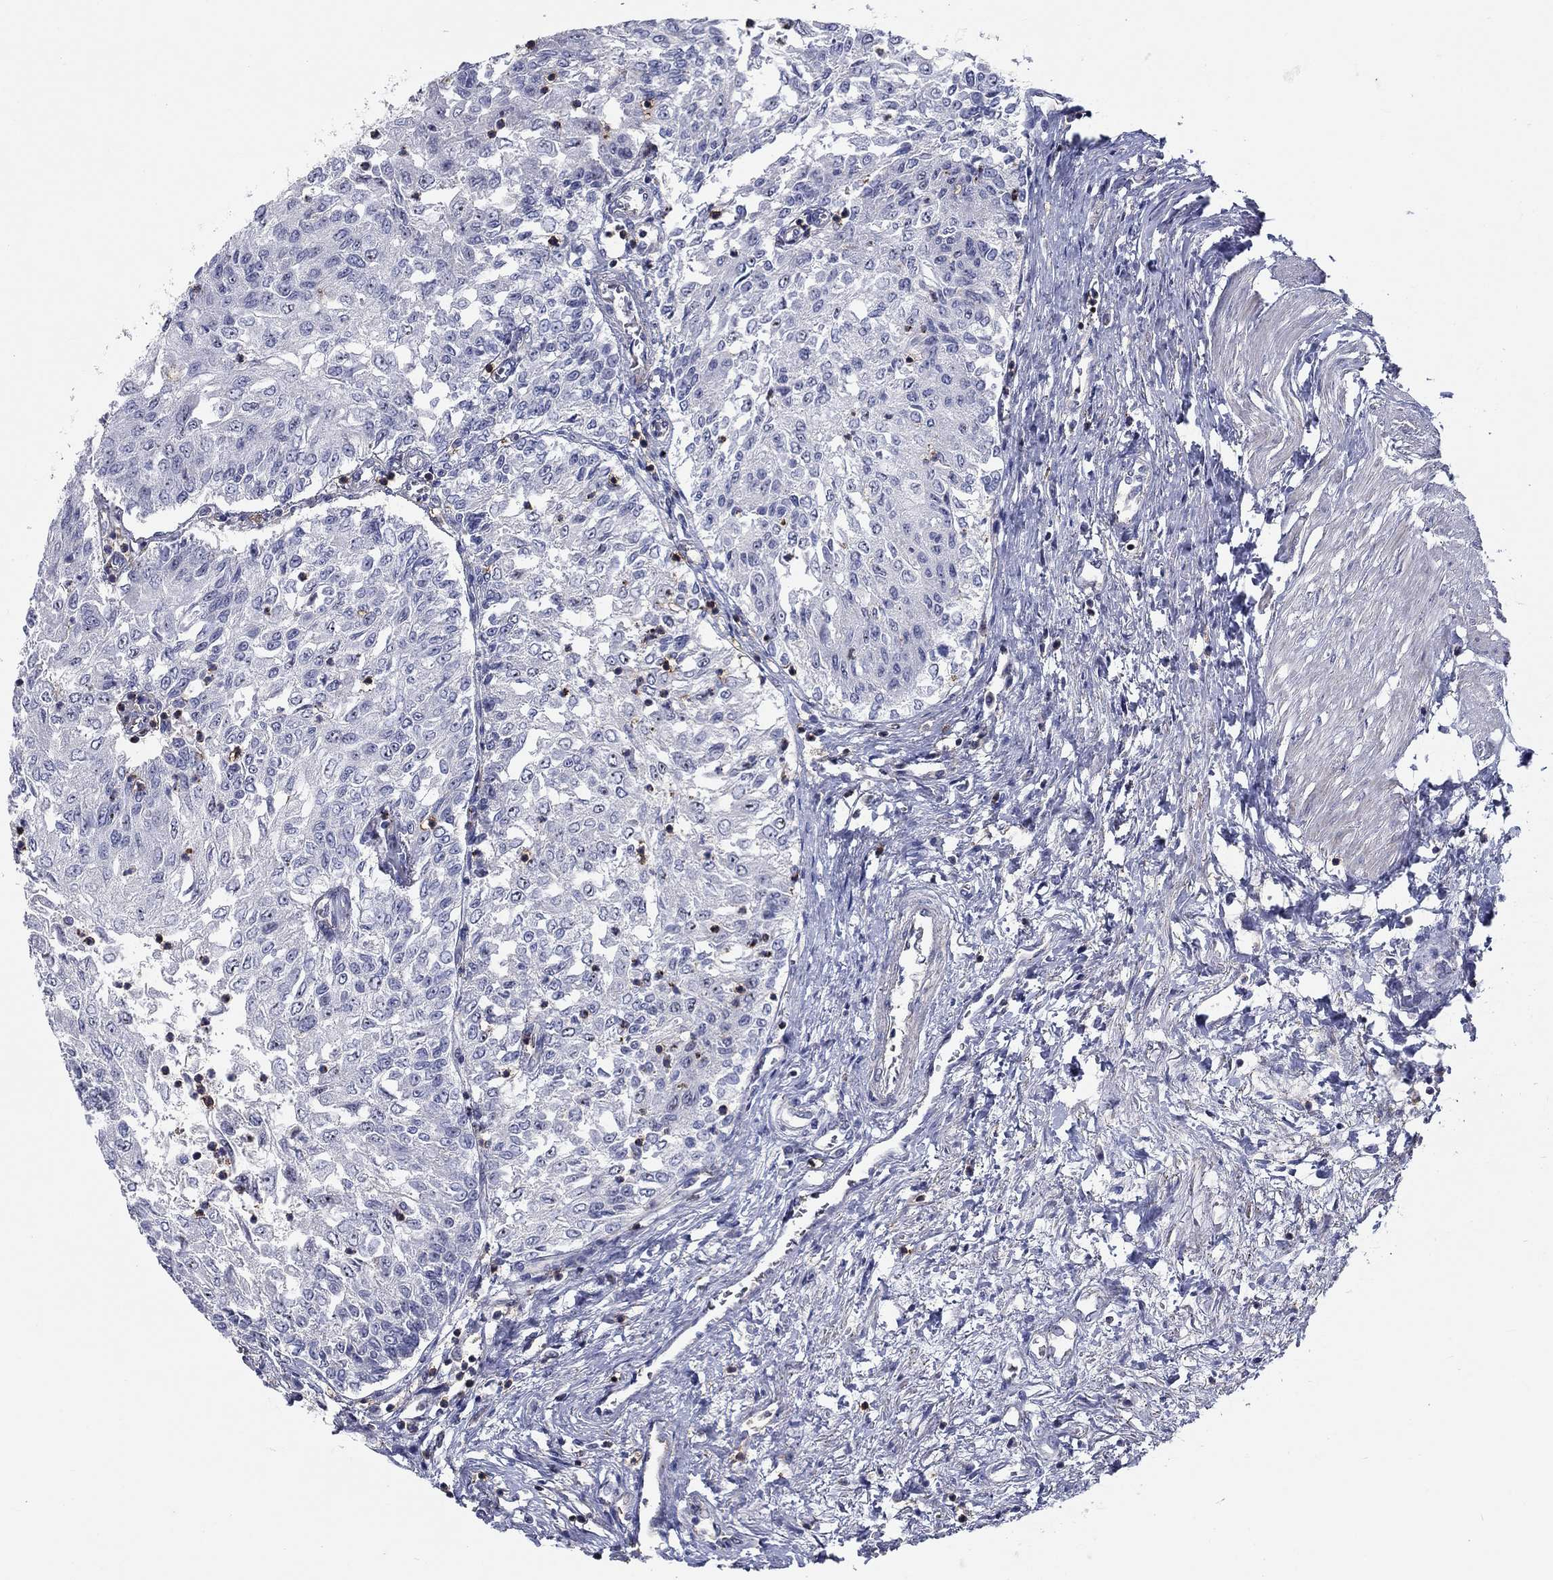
{"staining": {"intensity": "negative", "quantity": "none", "location": "none"}, "tissue": "urothelial cancer", "cell_type": "Tumor cells", "image_type": "cancer", "snomed": [{"axis": "morphology", "description": "Urothelial carcinoma, Low grade"}, {"axis": "topography", "description": "Urinary bladder"}], "caption": "Urothelial cancer was stained to show a protein in brown. There is no significant staining in tumor cells.", "gene": "SIT1", "patient": {"sex": "male", "age": 78}}